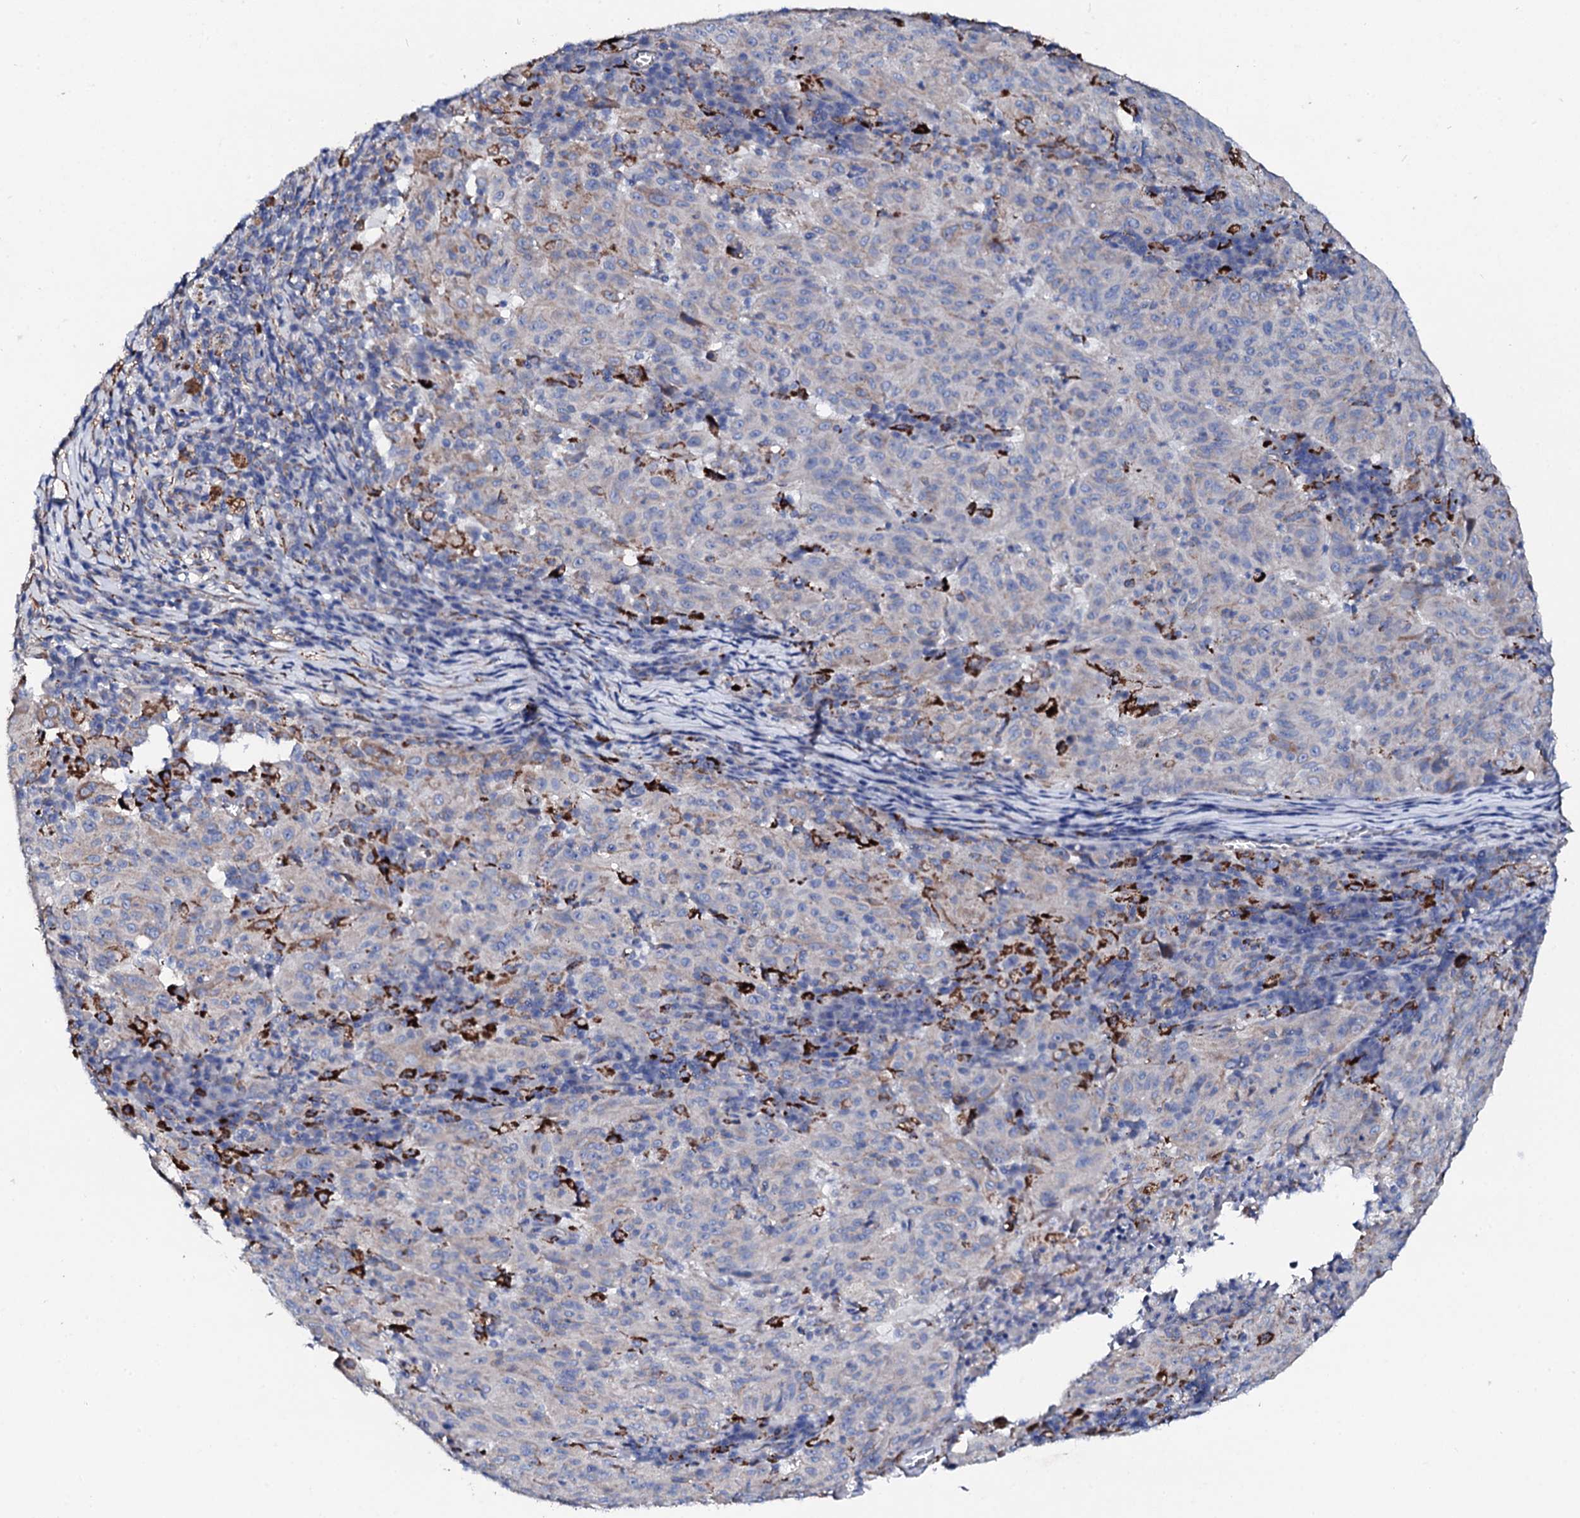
{"staining": {"intensity": "strong", "quantity": "<25%", "location": "cytoplasmic/membranous"}, "tissue": "pancreatic cancer", "cell_type": "Tumor cells", "image_type": "cancer", "snomed": [{"axis": "morphology", "description": "Adenocarcinoma, NOS"}, {"axis": "topography", "description": "Pancreas"}], "caption": "Immunohistochemical staining of pancreatic cancer (adenocarcinoma) demonstrates medium levels of strong cytoplasmic/membranous protein positivity in approximately <25% of tumor cells. (brown staining indicates protein expression, while blue staining denotes nuclei).", "gene": "KLHL32", "patient": {"sex": "male", "age": 63}}